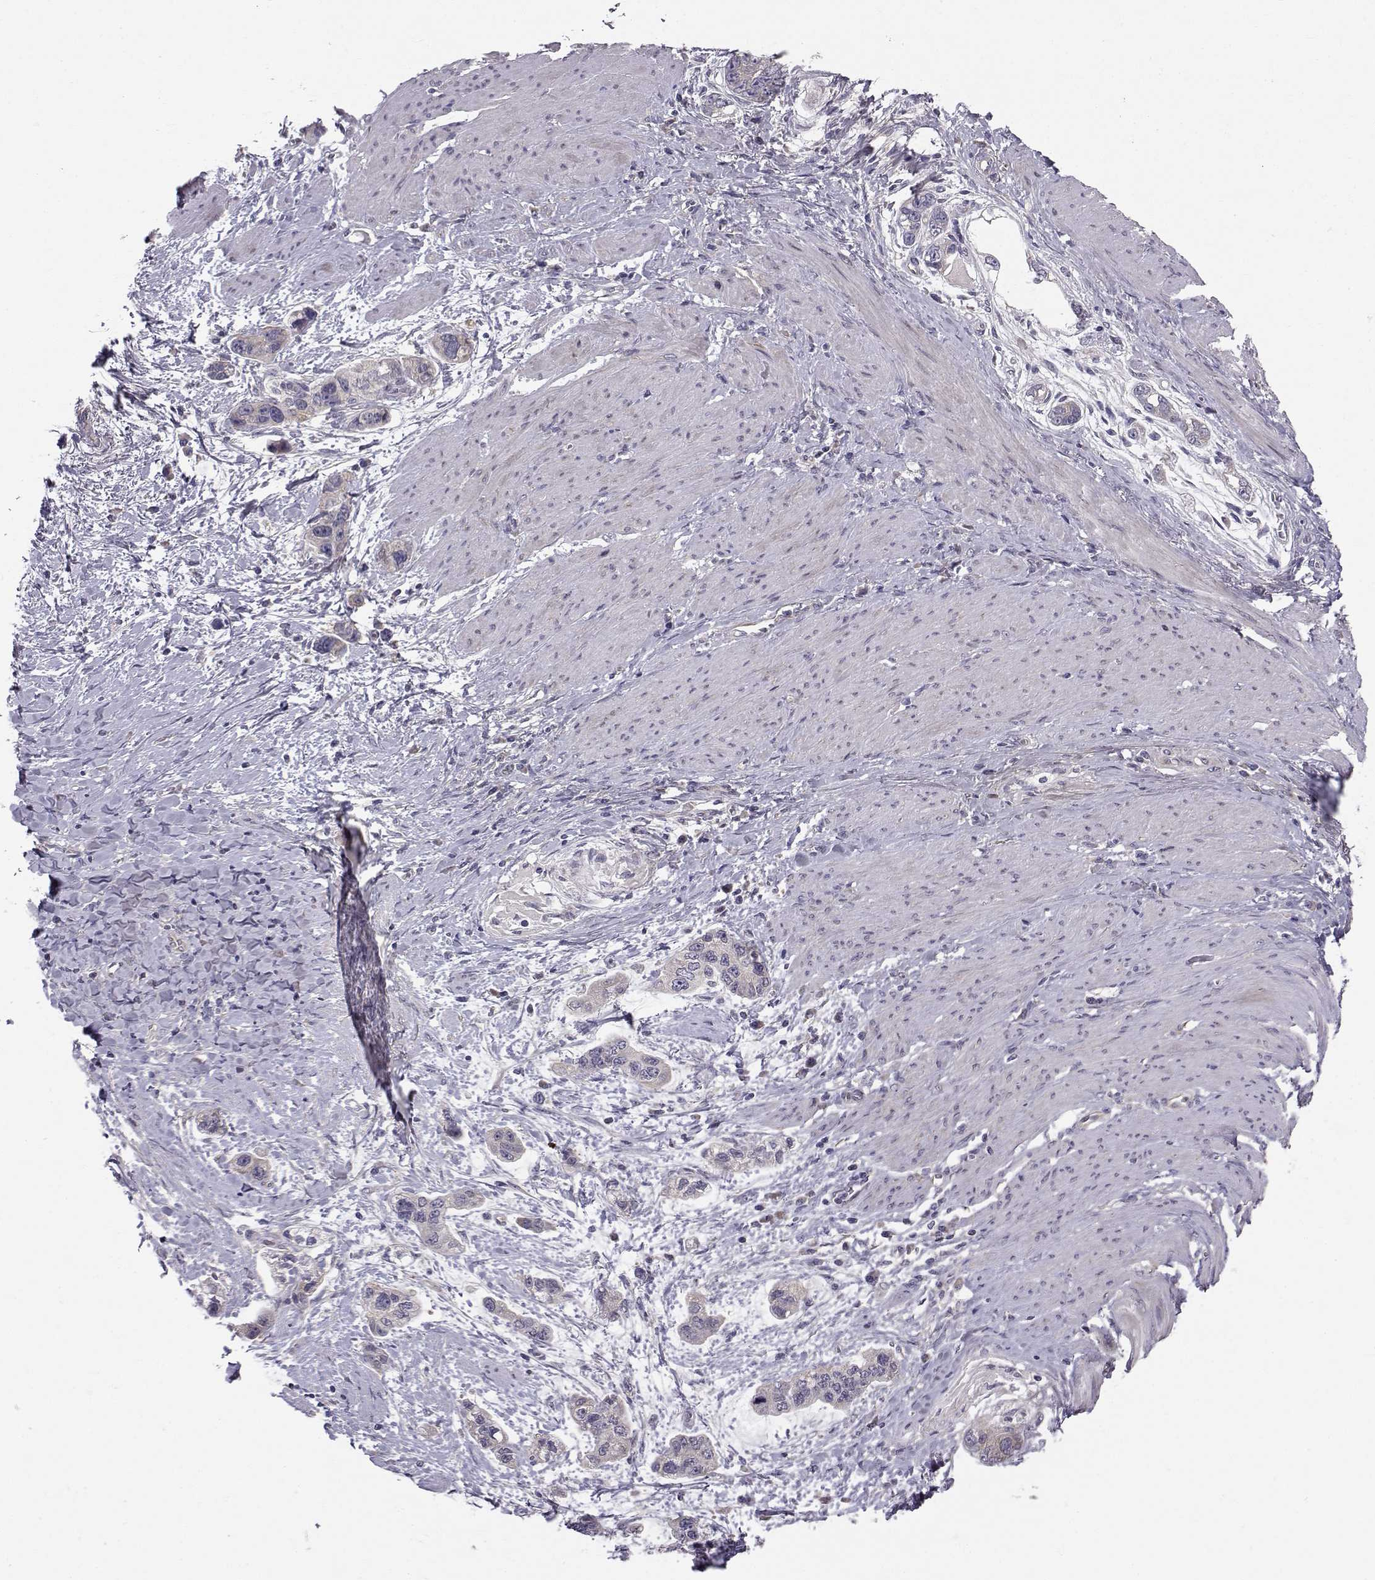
{"staining": {"intensity": "weak", "quantity": ">75%", "location": "cytoplasmic/membranous"}, "tissue": "stomach cancer", "cell_type": "Tumor cells", "image_type": "cancer", "snomed": [{"axis": "morphology", "description": "Adenocarcinoma, NOS"}, {"axis": "topography", "description": "Stomach, lower"}], "caption": "Brown immunohistochemical staining in human stomach cancer shows weak cytoplasmic/membranous expression in approximately >75% of tumor cells.", "gene": "PEX5L", "patient": {"sex": "female", "age": 93}}